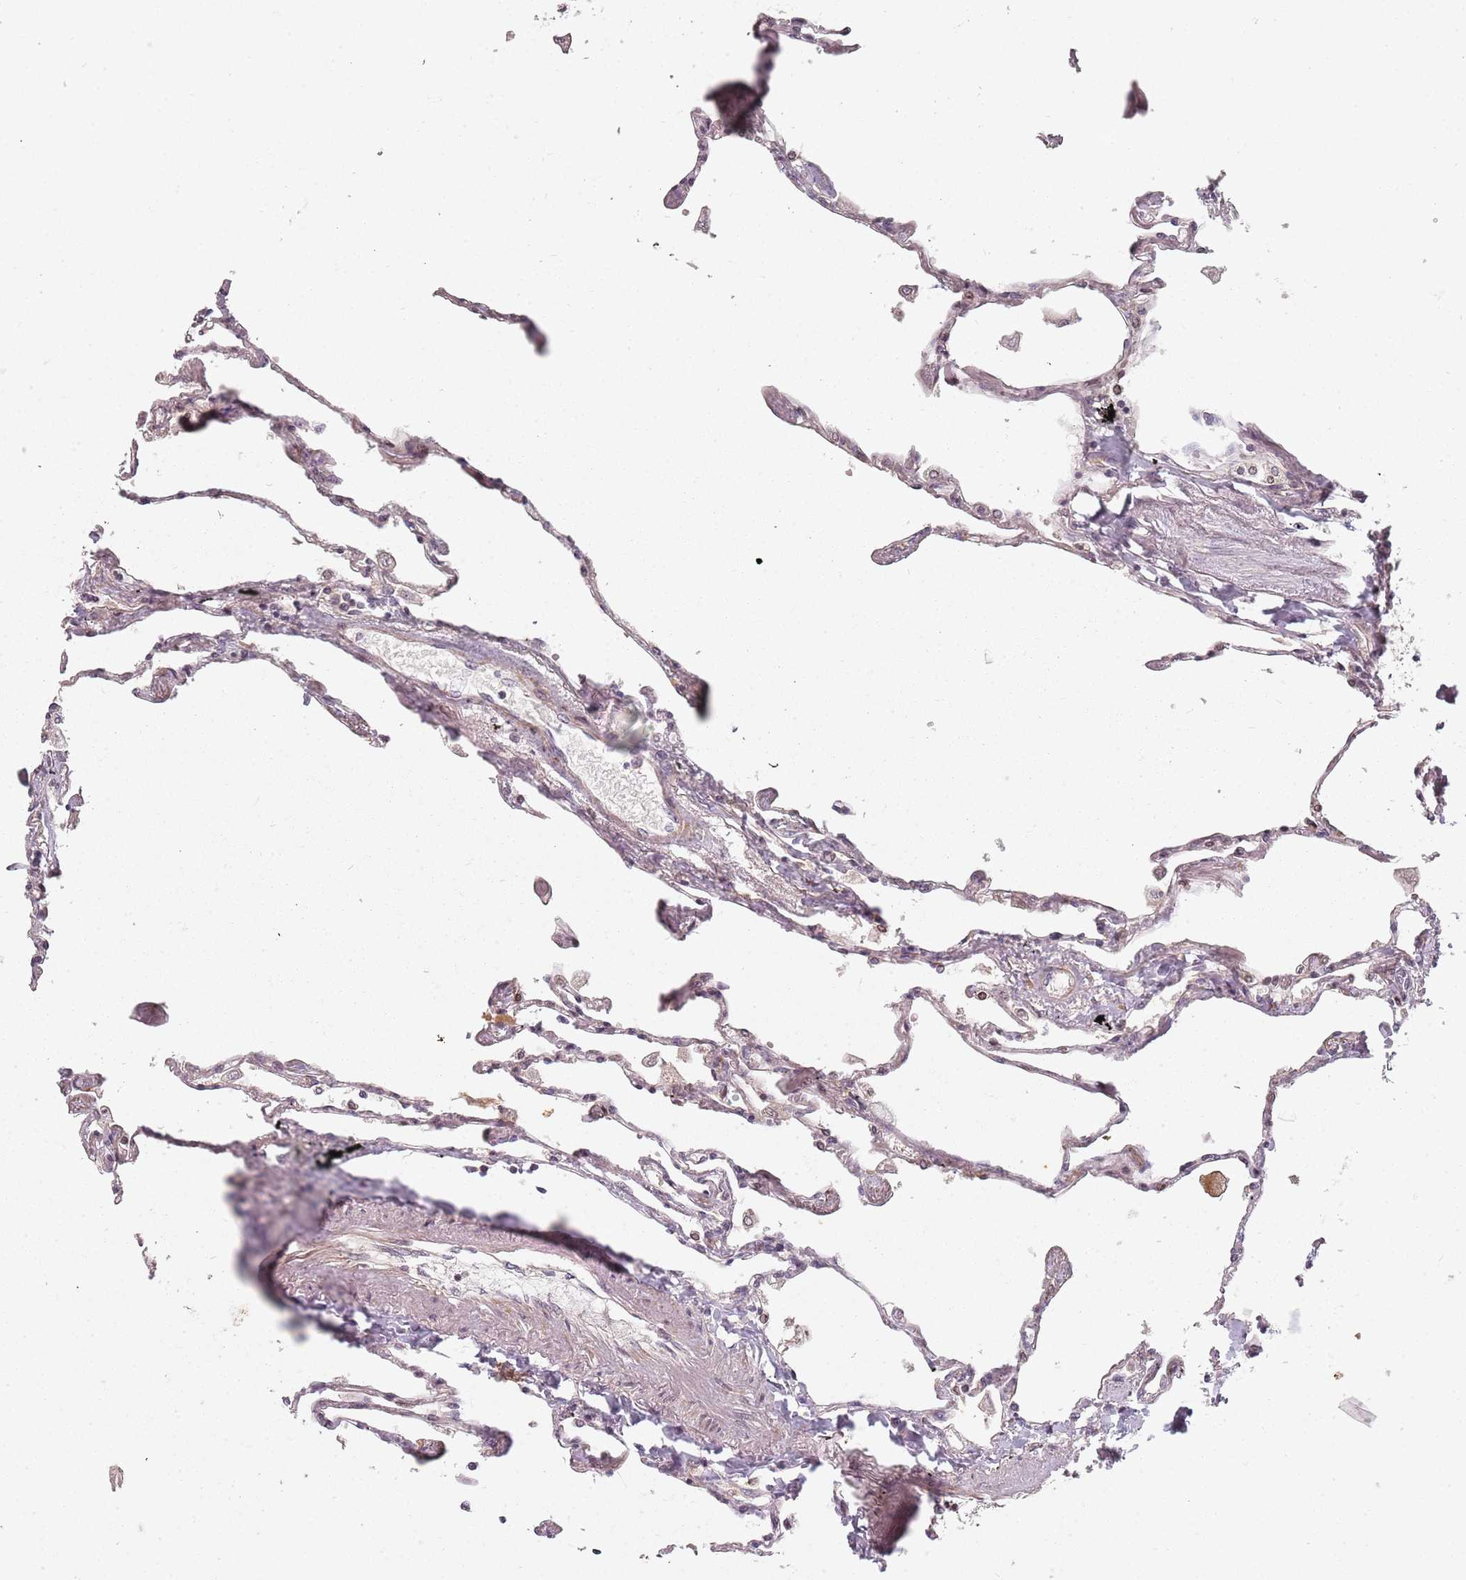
{"staining": {"intensity": "weak", "quantity": "<25%", "location": "cytoplasmic/membranous"}, "tissue": "lung", "cell_type": "Alveolar cells", "image_type": "normal", "snomed": [{"axis": "morphology", "description": "Normal tissue, NOS"}, {"axis": "topography", "description": "Lung"}], "caption": "Alveolar cells show no significant positivity in normal lung. (Stains: DAB (3,3'-diaminobenzidine) IHC with hematoxylin counter stain, Microscopy: brightfield microscopy at high magnification).", "gene": "RPS6KA2", "patient": {"sex": "female", "age": 67}}